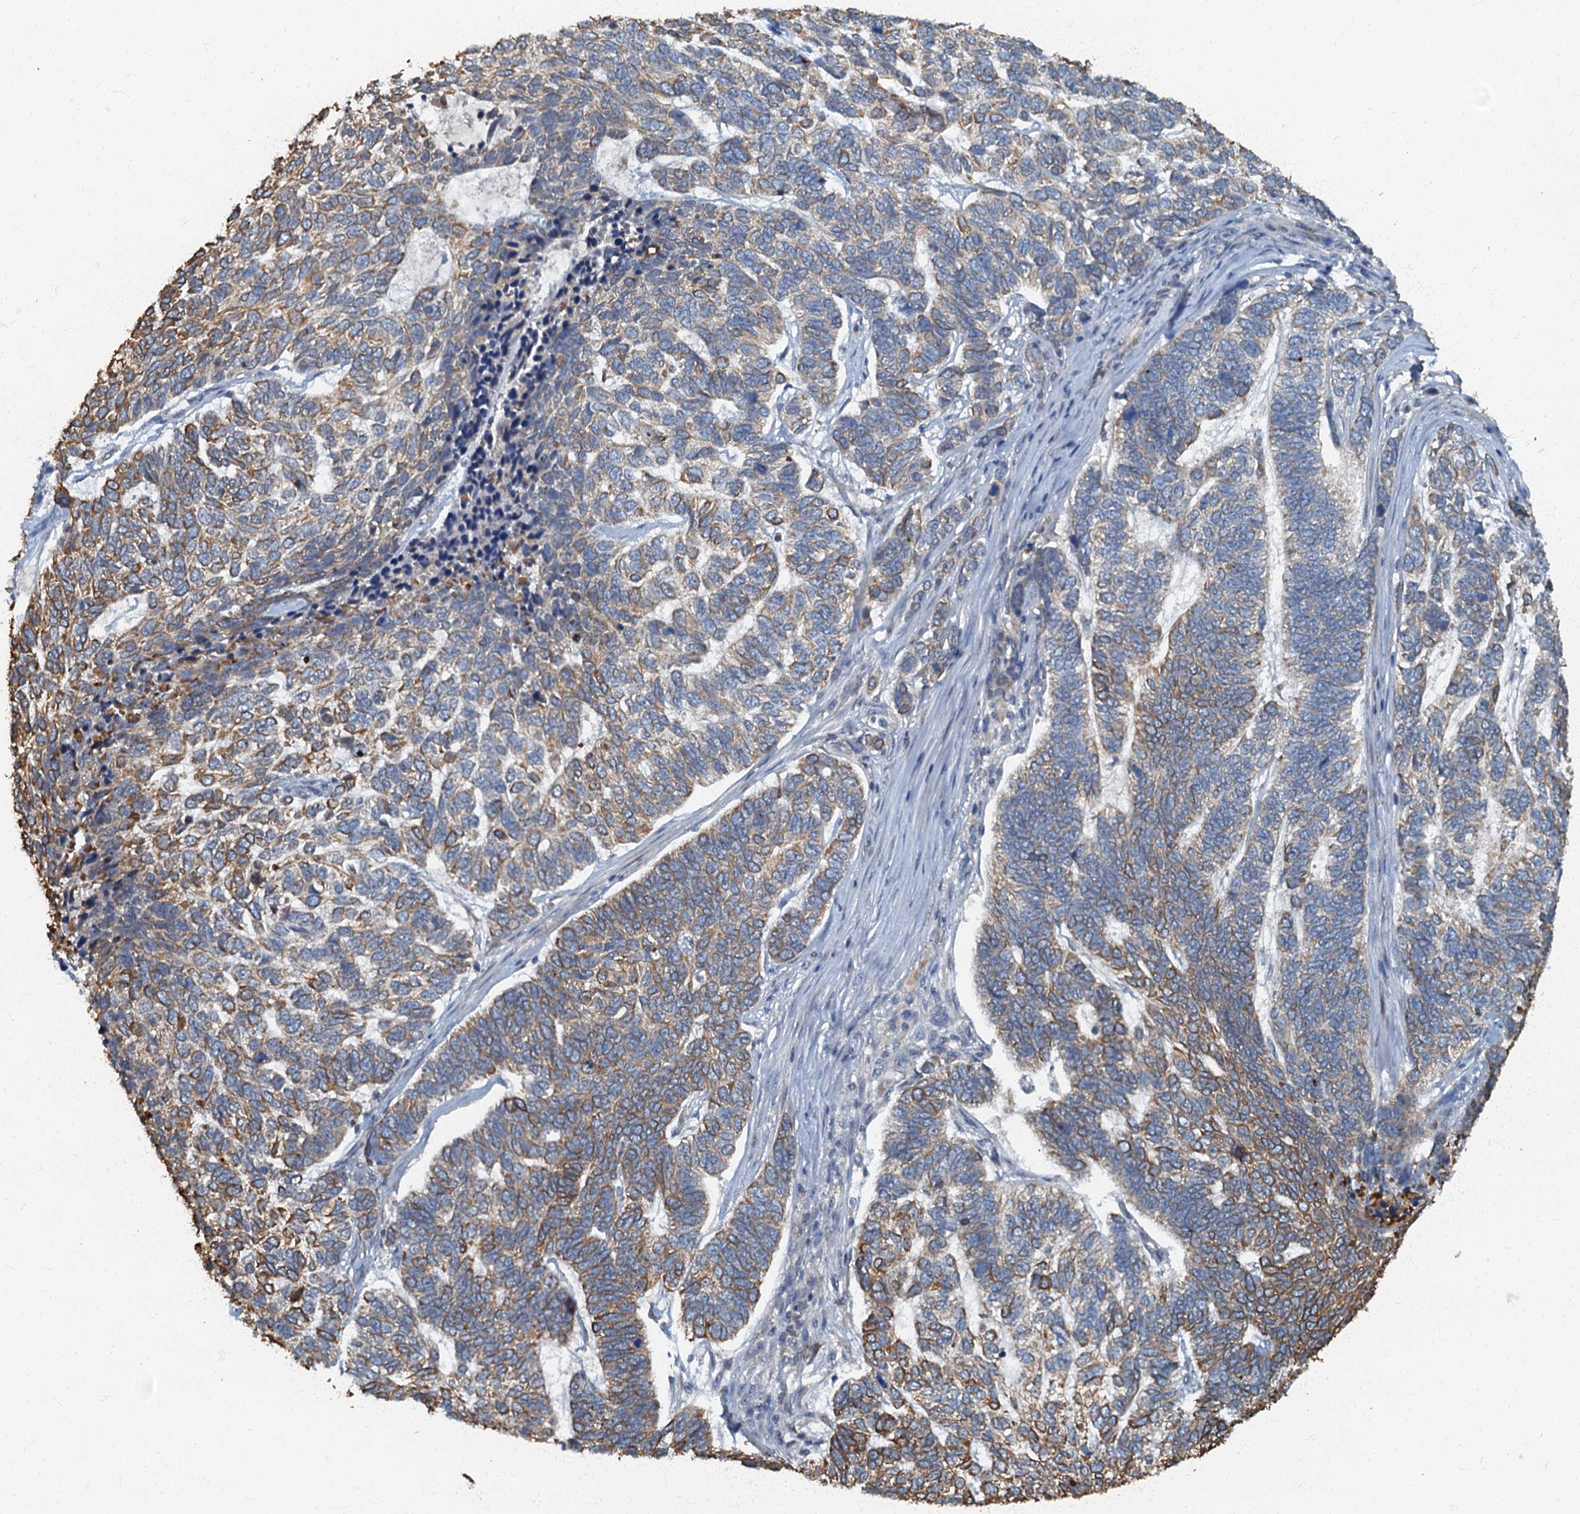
{"staining": {"intensity": "moderate", "quantity": ">75%", "location": "cytoplasmic/membranous"}, "tissue": "skin cancer", "cell_type": "Tumor cells", "image_type": "cancer", "snomed": [{"axis": "morphology", "description": "Basal cell carcinoma"}, {"axis": "topography", "description": "Skin"}], "caption": "An immunohistochemistry (IHC) micrograph of neoplastic tissue is shown. Protein staining in brown highlights moderate cytoplasmic/membranous positivity in skin cancer (basal cell carcinoma) within tumor cells.", "gene": "ARL11", "patient": {"sex": "female", "age": 65}}